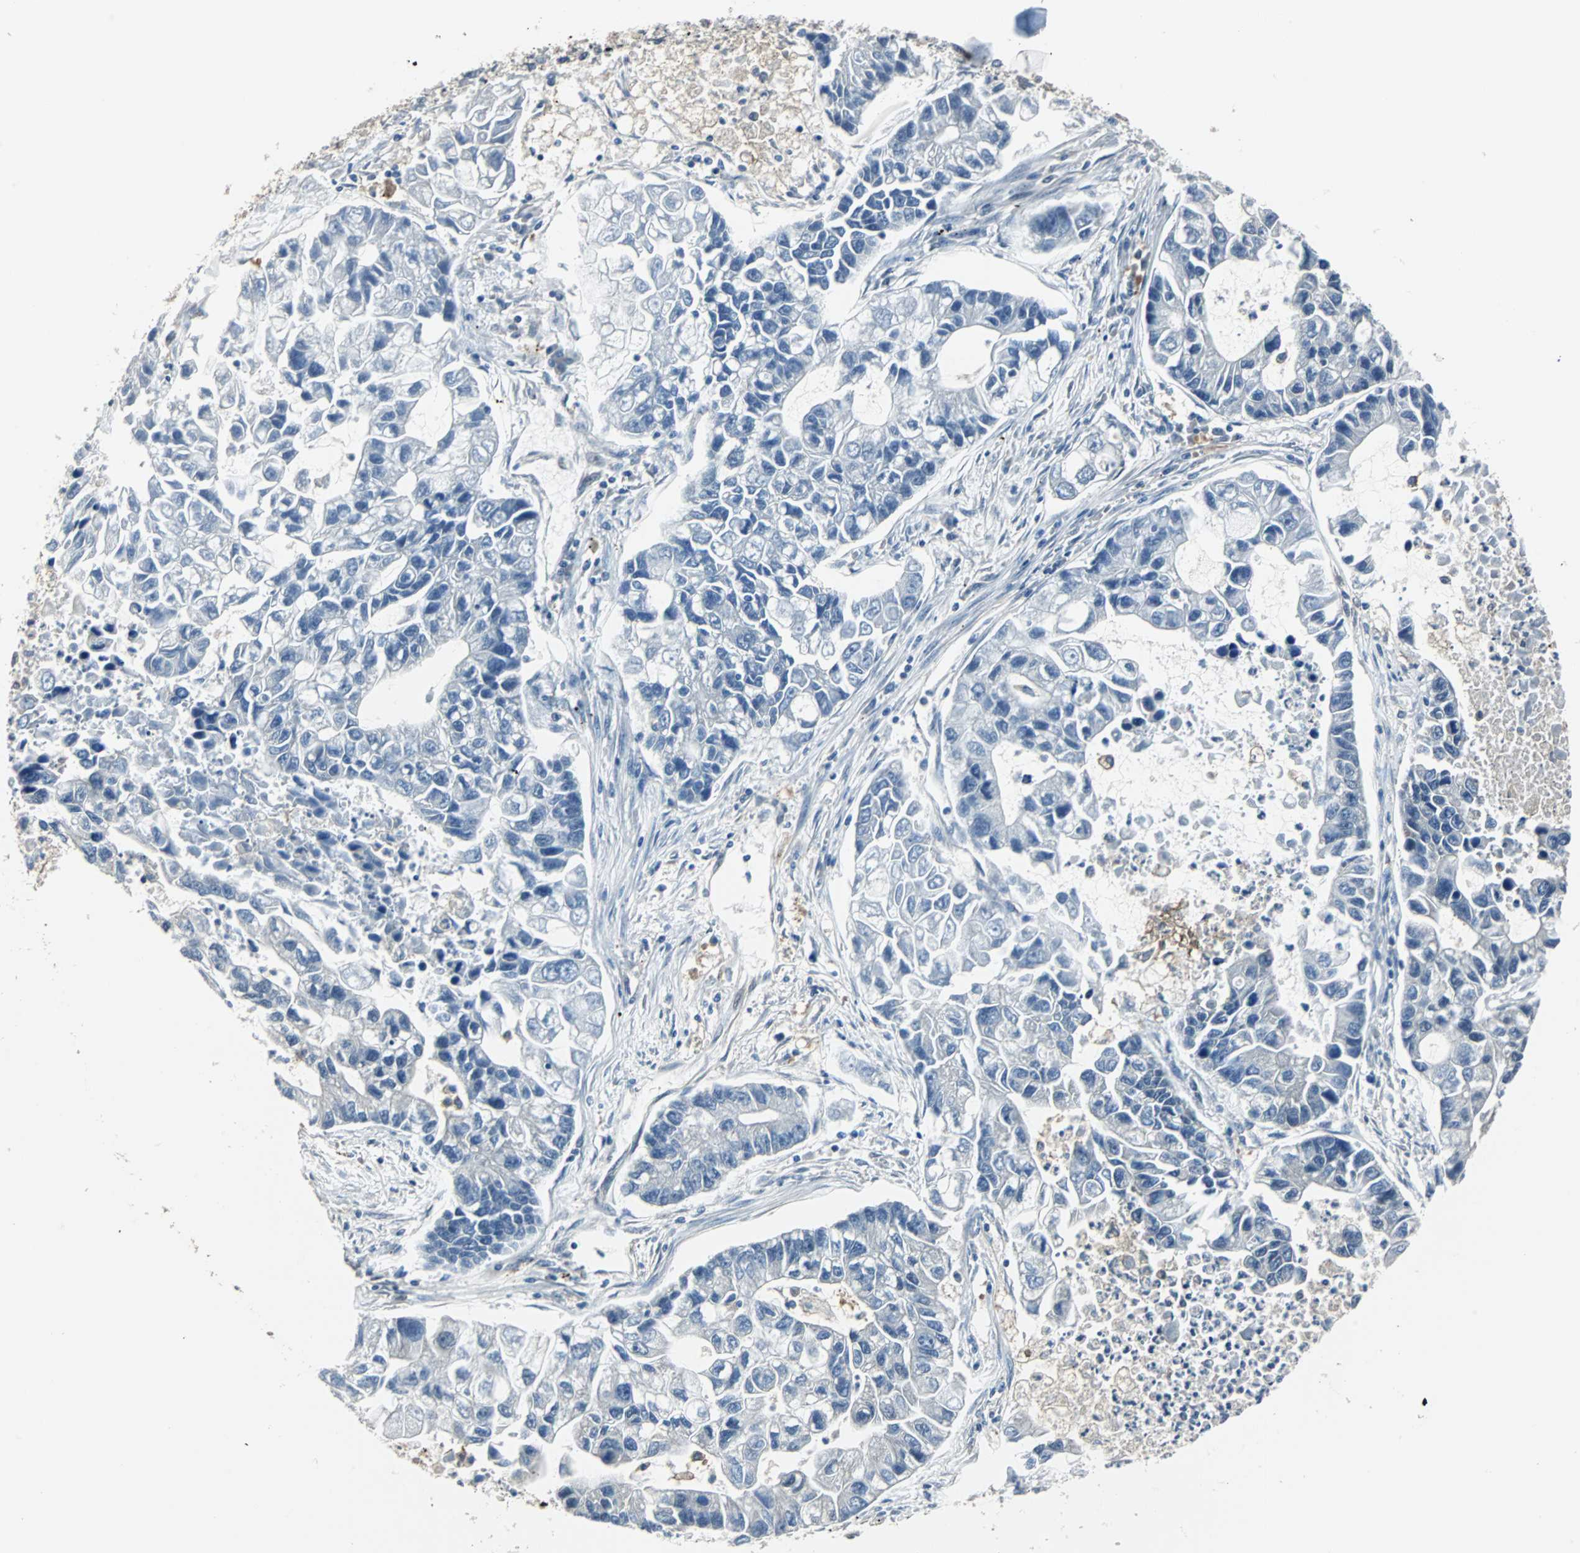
{"staining": {"intensity": "negative", "quantity": "none", "location": "none"}, "tissue": "lung cancer", "cell_type": "Tumor cells", "image_type": "cancer", "snomed": [{"axis": "morphology", "description": "Adenocarcinoma, NOS"}, {"axis": "topography", "description": "Lung"}], "caption": "Photomicrograph shows no protein staining in tumor cells of lung cancer tissue. (DAB immunohistochemistry visualized using brightfield microscopy, high magnification).", "gene": "MKX", "patient": {"sex": "female", "age": 51}}